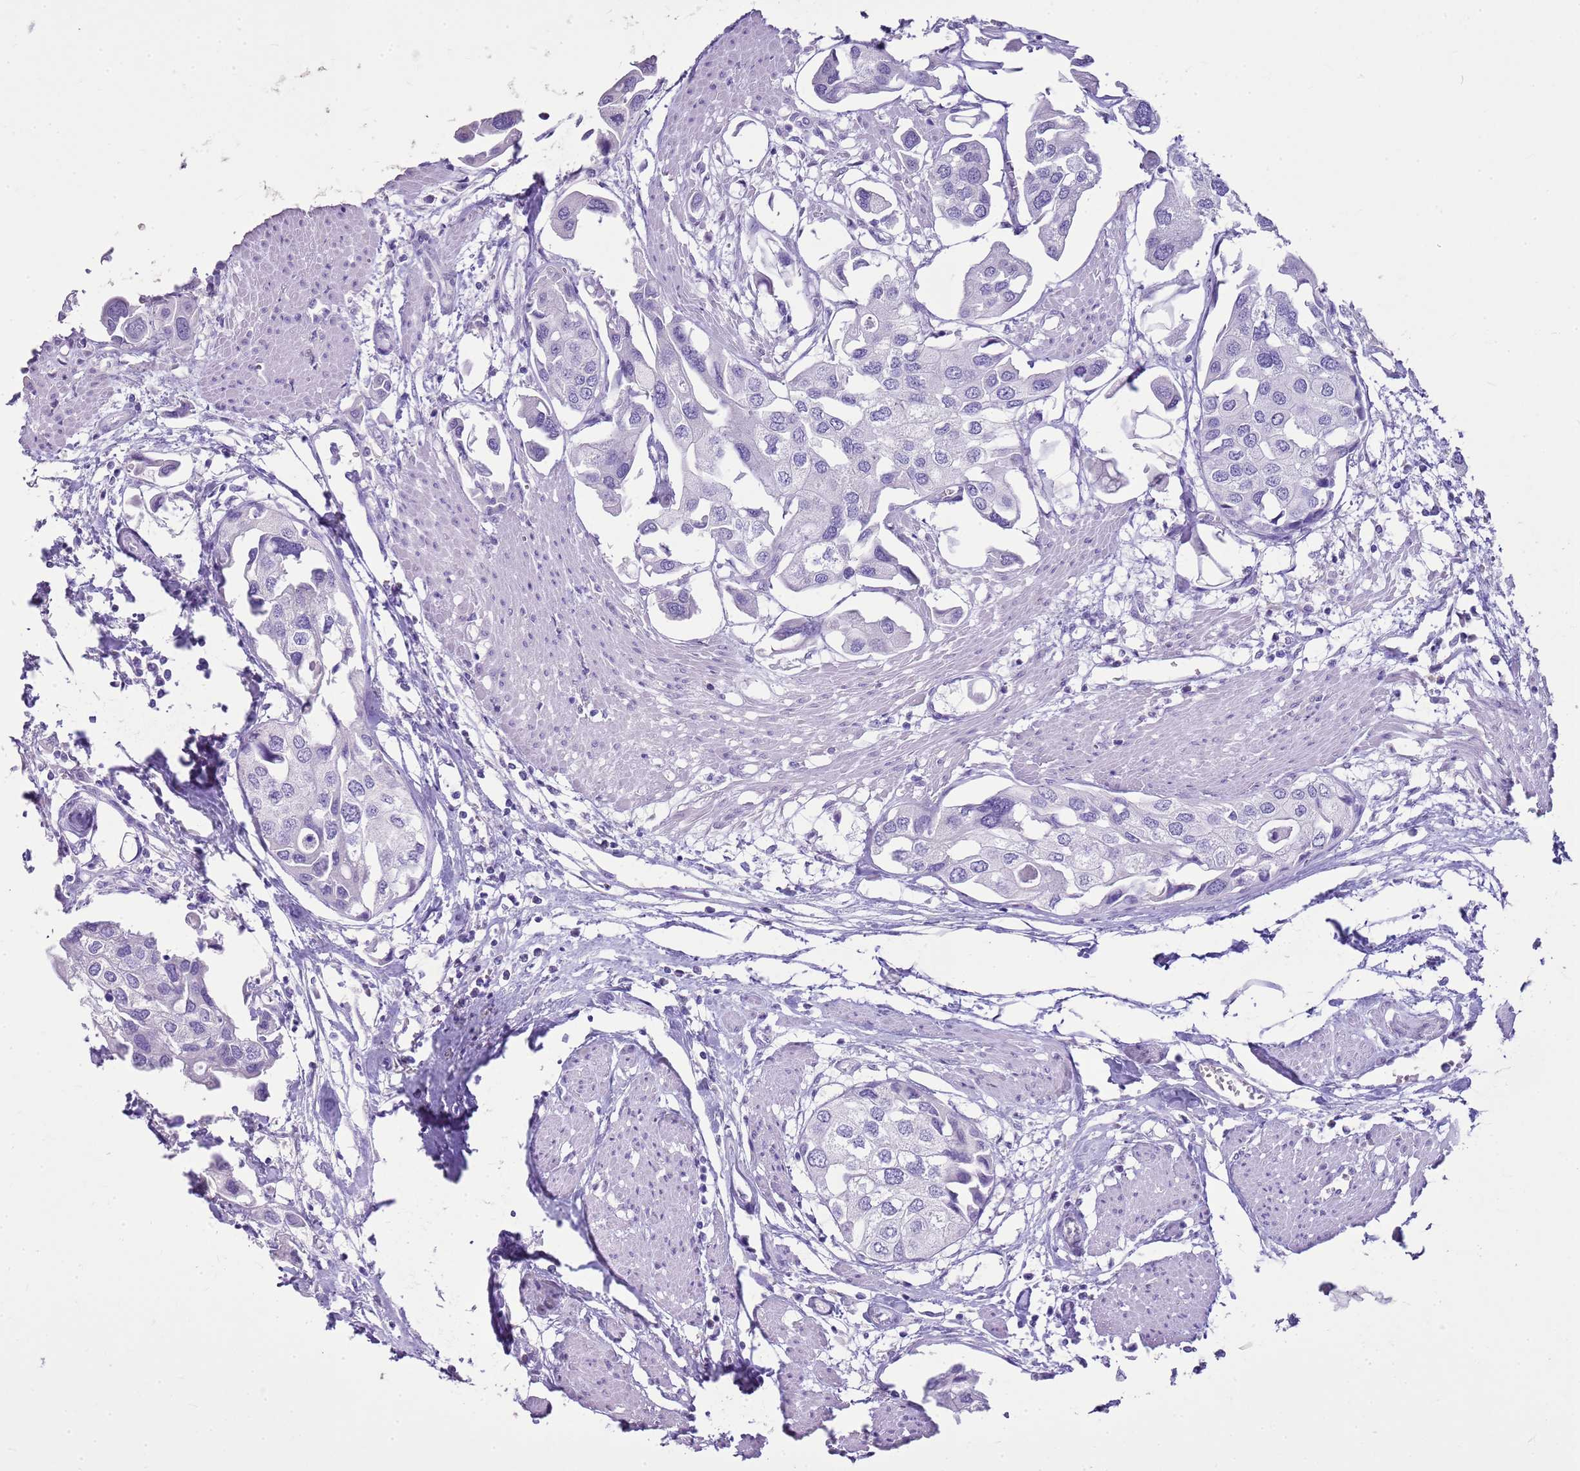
{"staining": {"intensity": "negative", "quantity": "none", "location": "none"}, "tissue": "urothelial cancer", "cell_type": "Tumor cells", "image_type": "cancer", "snomed": [{"axis": "morphology", "description": "Urothelial carcinoma, High grade"}, {"axis": "topography", "description": "Urinary bladder"}], "caption": "The photomicrograph exhibits no significant expression in tumor cells of urothelial cancer.", "gene": "CA8", "patient": {"sex": "male", "age": 64}}